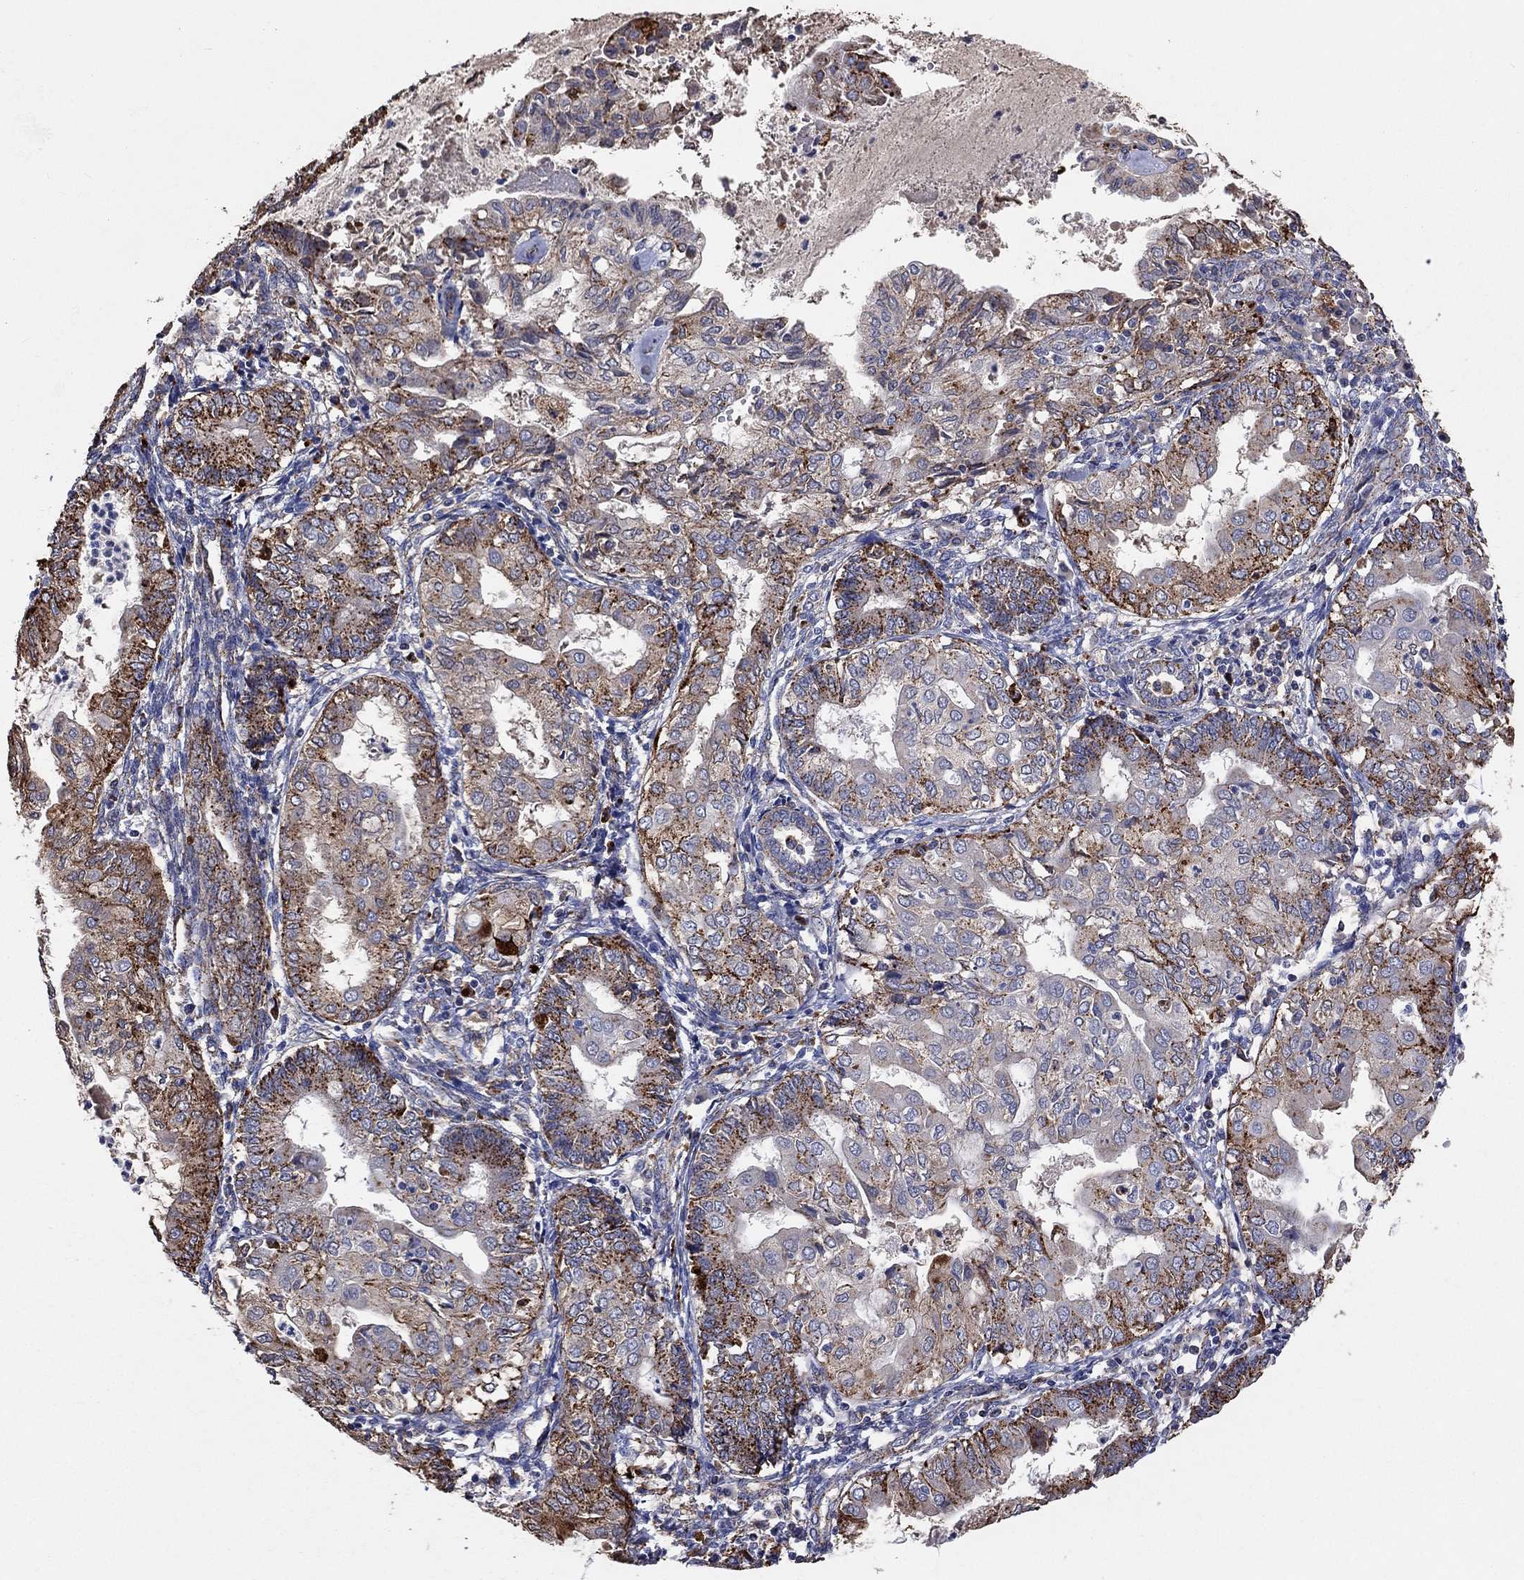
{"staining": {"intensity": "strong", "quantity": ">75%", "location": "cytoplasmic/membranous"}, "tissue": "endometrial cancer", "cell_type": "Tumor cells", "image_type": "cancer", "snomed": [{"axis": "morphology", "description": "Adenocarcinoma, NOS"}, {"axis": "topography", "description": "Endometrium"}], "caption": "Immunohistochemistry (IHC) histopathology image of endometrial cancer stained for a protein (brown), which shows high levels of strong cytoplasmic/membranous expression in approximately >75% of tumor cells.", "gene": "CTSB", "patient": {"sex": "female", "age": 68}}